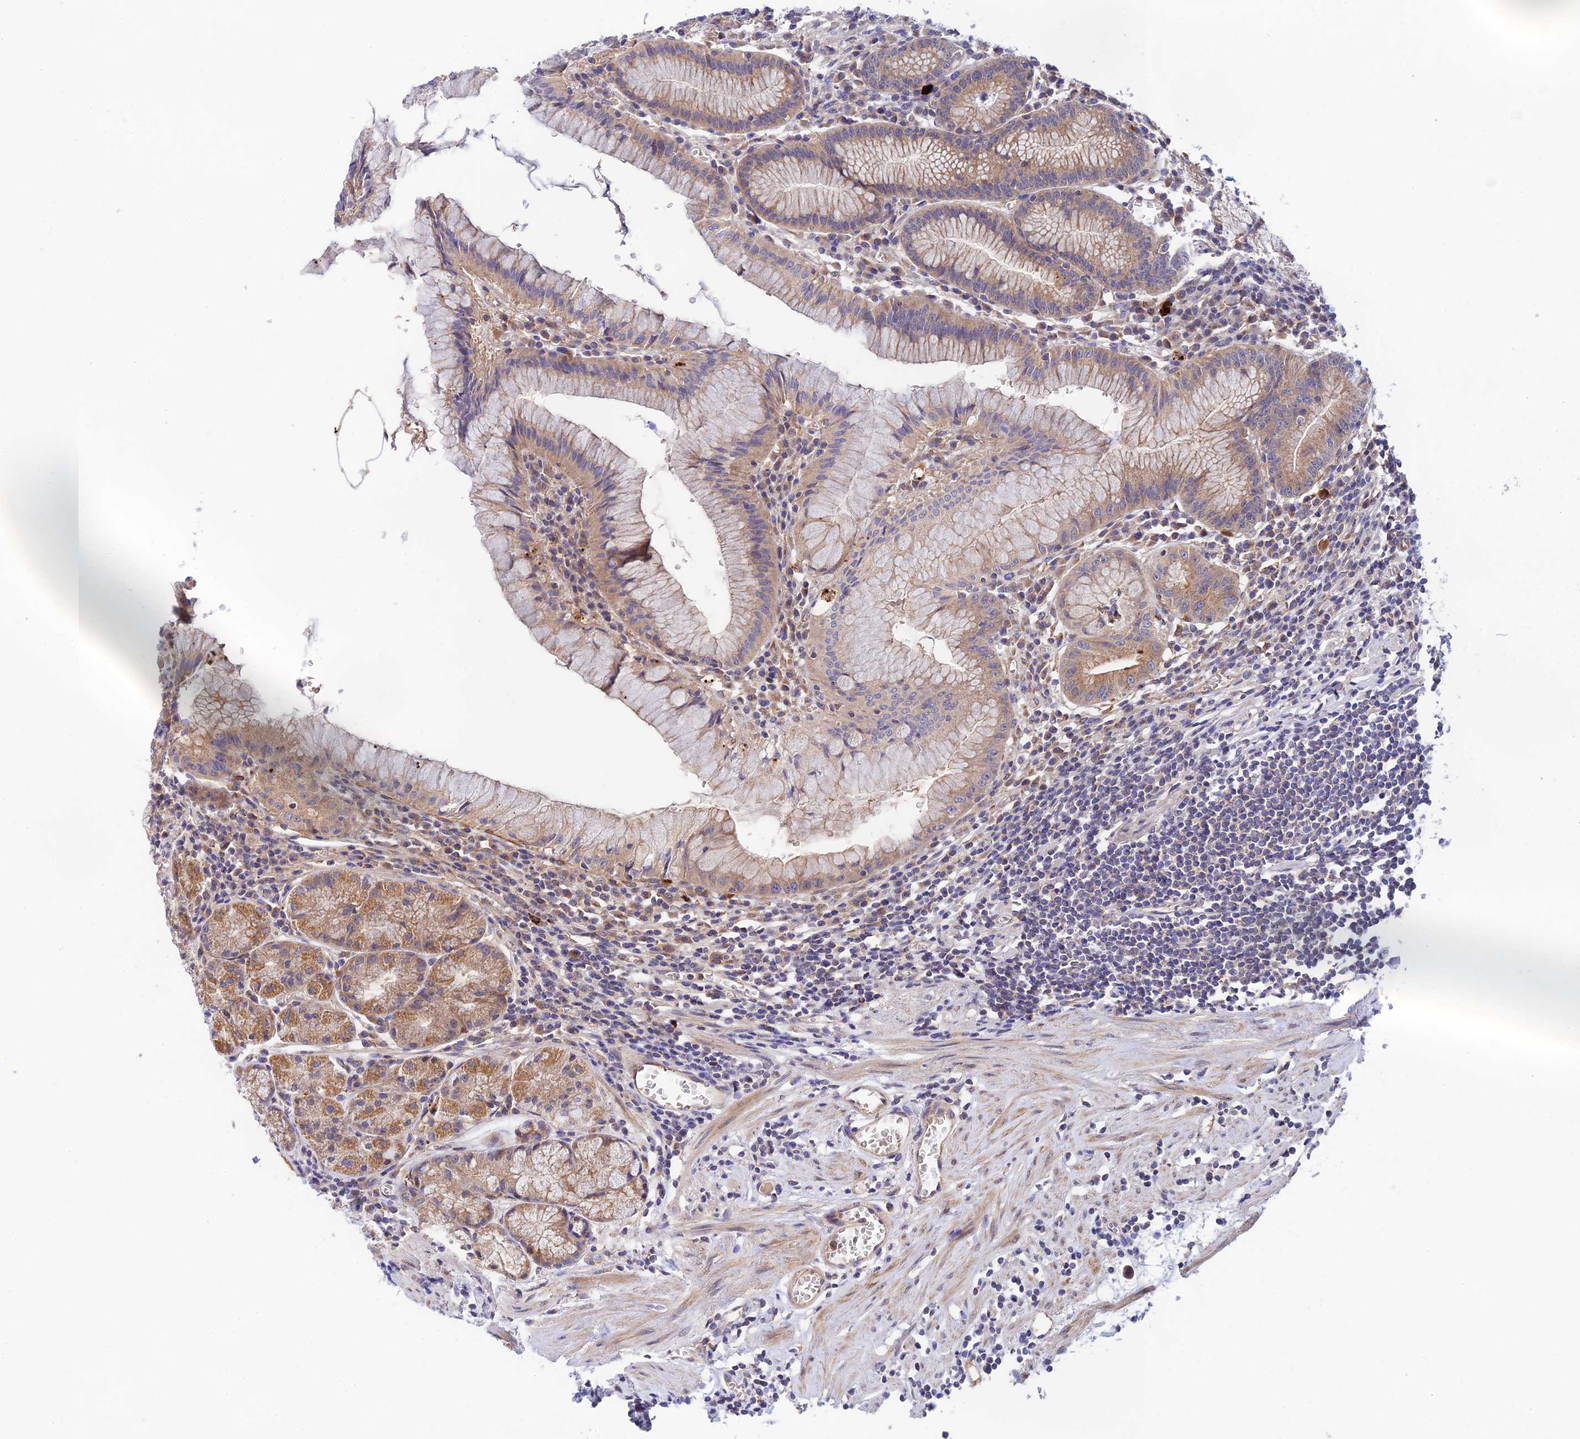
{"staining": {"intensity": "moderate", "quantity": "25%-75%", "location": "cytoplasmic/membranous"}, "tissue": "stomach", "cell_type": "Glandular cells", "image_type": "normal", "snomed": [{"axis": "morphology", "description": "Normal tissue, NOS"}, {"axis": "topography", "description": "Stomach"}], "caption": "Protein staining reveals moderate cytoplasmic/membranous staining in about 25%-75% of glandular cells in normal stomach. (IHC, brightfield microscopy, high magnification).", "gene": "RANBP6", "patient": {"sex": "male", "age": 55}}